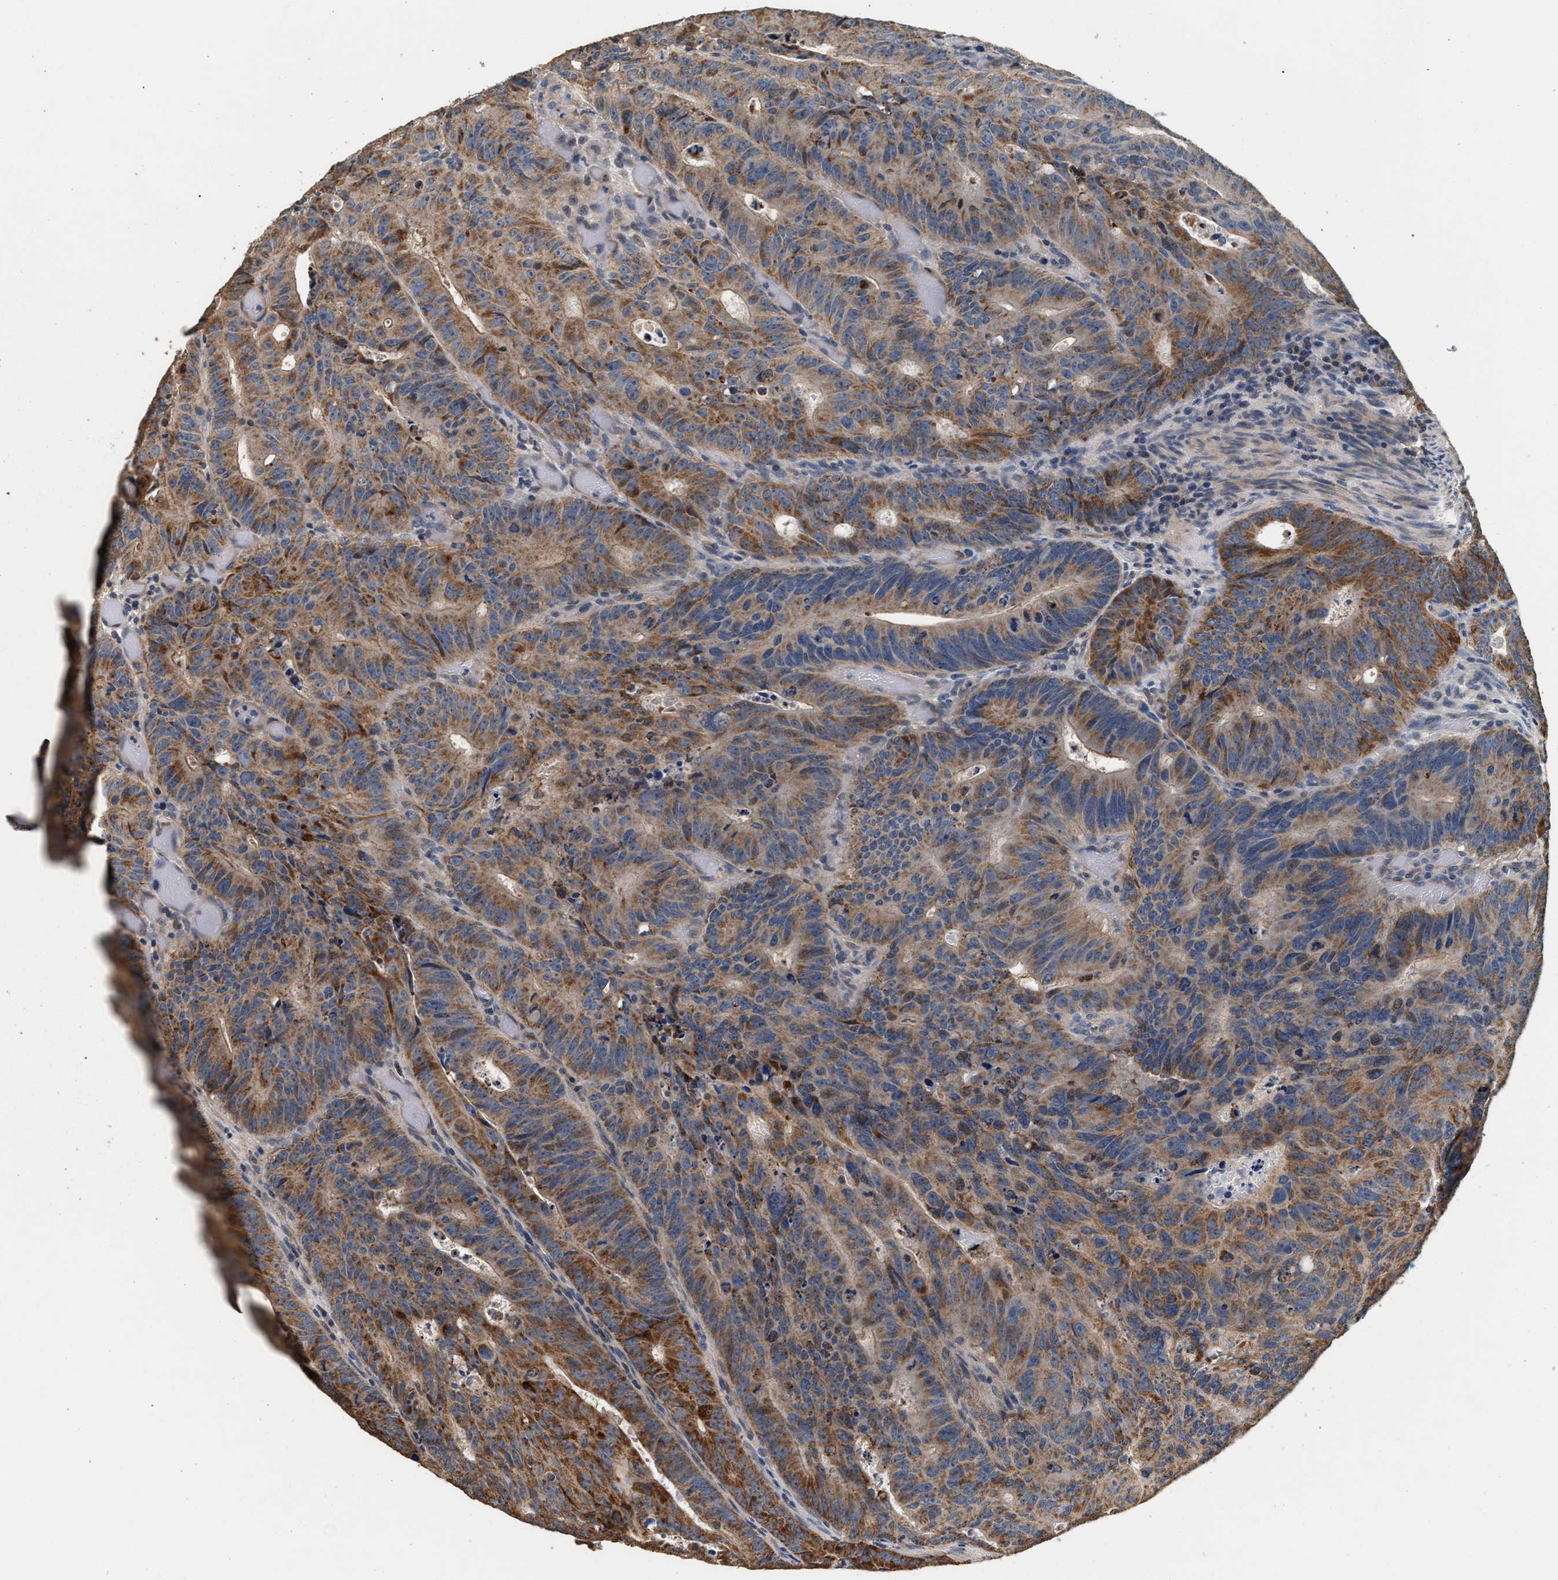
{"staining": {"intensity": "moderate", "quantity": ">75%", "location": "cytoplasmic/membranous"}, "tissue": "colorectal cancer", "cell_type": "Tumor cells", "image_type": "cancer", "snomed": [{"axis": "morphology", "description": "Adenocarcinoma, NOS"}, {"axis": "topography", "description": "Colon"}], "caption": "Moderate cytoplasmic/membranous protein positivity is present in approximately >75% of tumor cells in colorectal cancer.", "gene": "PTGR3", "patient": {"sex": "male", "age": 87}}